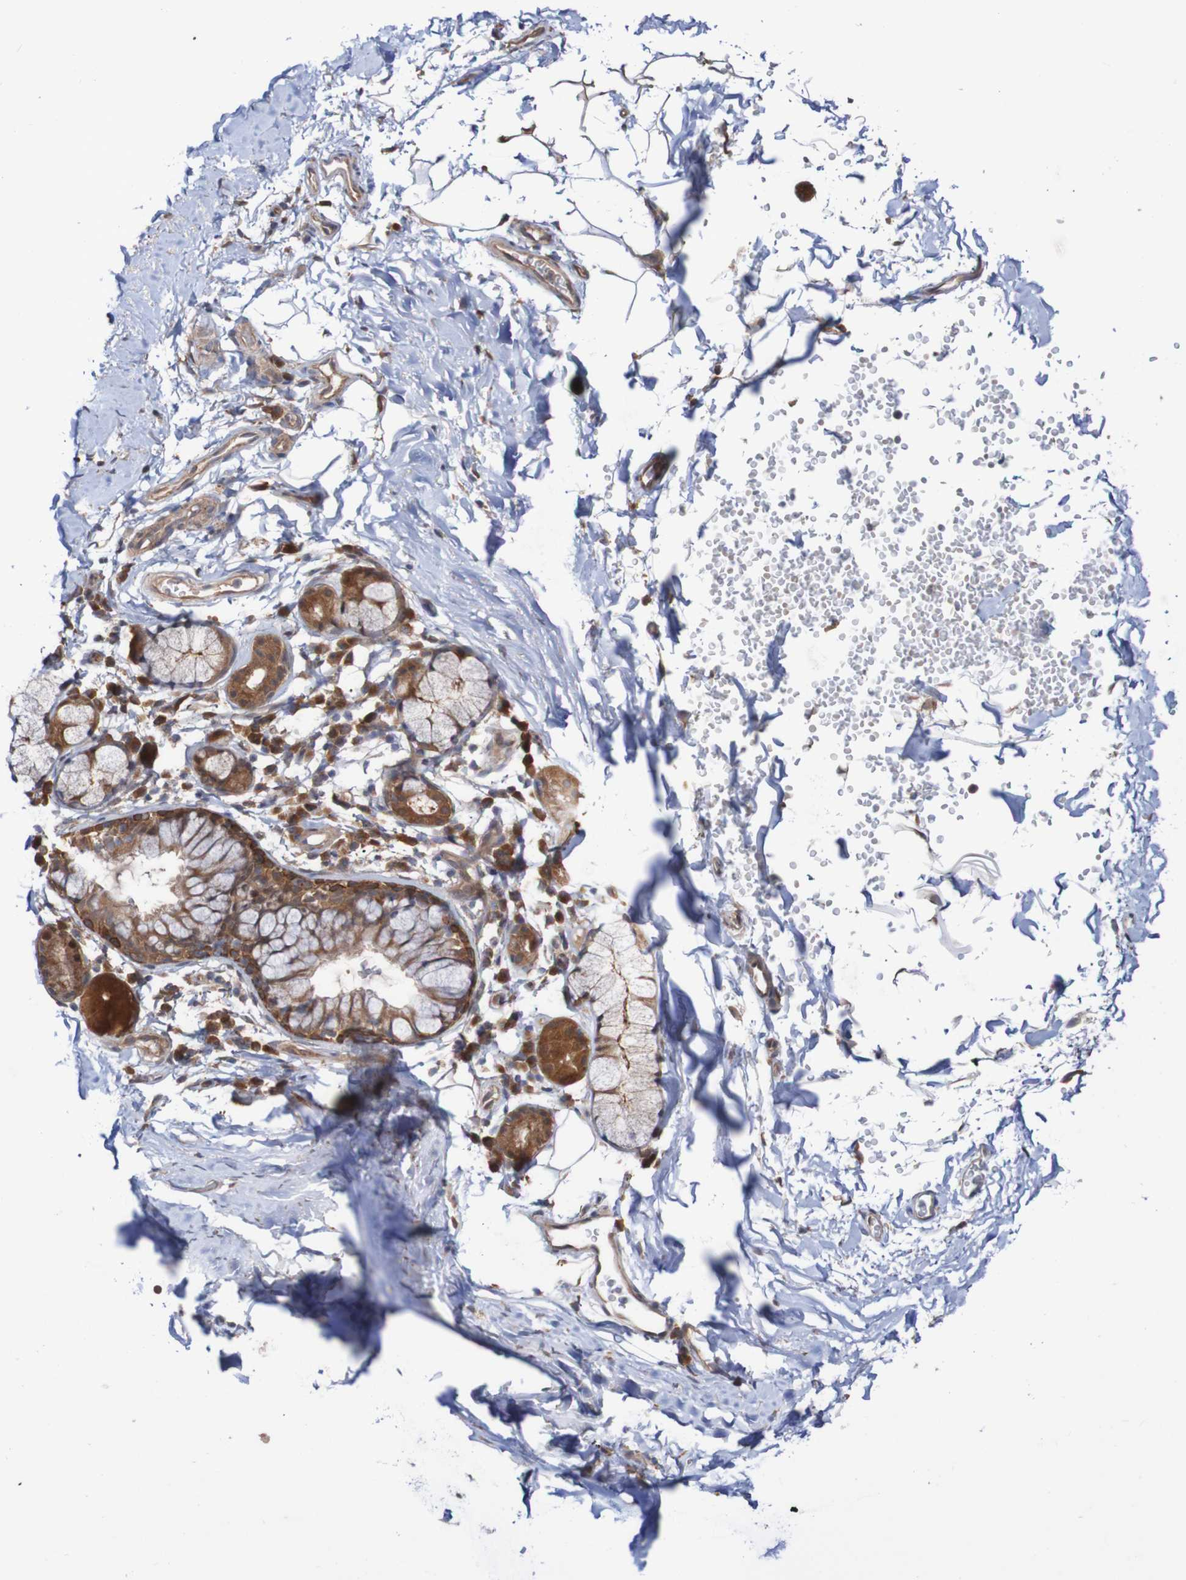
{"staining": {"intensity": "moderate", "quantity": ">75%", "location": "cytoplasmic/membranous"}, "tissue": "bronchus", "cell_type": "Respiratory epithelial cells", "image_type": "normal", "snomed": [{"axis": "morphology", "description": "Normal tissue, NOS"}, {"axis": "topography", "description": "Cartilage tissue"}, {"axis": "topography", "description": "Bronchus"}], "caption": "Immunohistochemistry (IHC) staining of benign bronchus, which shows medium levels of moderate cytoplasmic/membranous expression in approximately >75% of respiratory epithelial cells indicating moderate cytoplasmic/membranous protein expression. The staining was performed using DAB (3,3'-diaminobenzidine) (brown) for protein detection and nuclei were counterstained in hematoxylin (blue).", "gene": "PHPT1", "patient": {"sex": "female", "age": 53}}